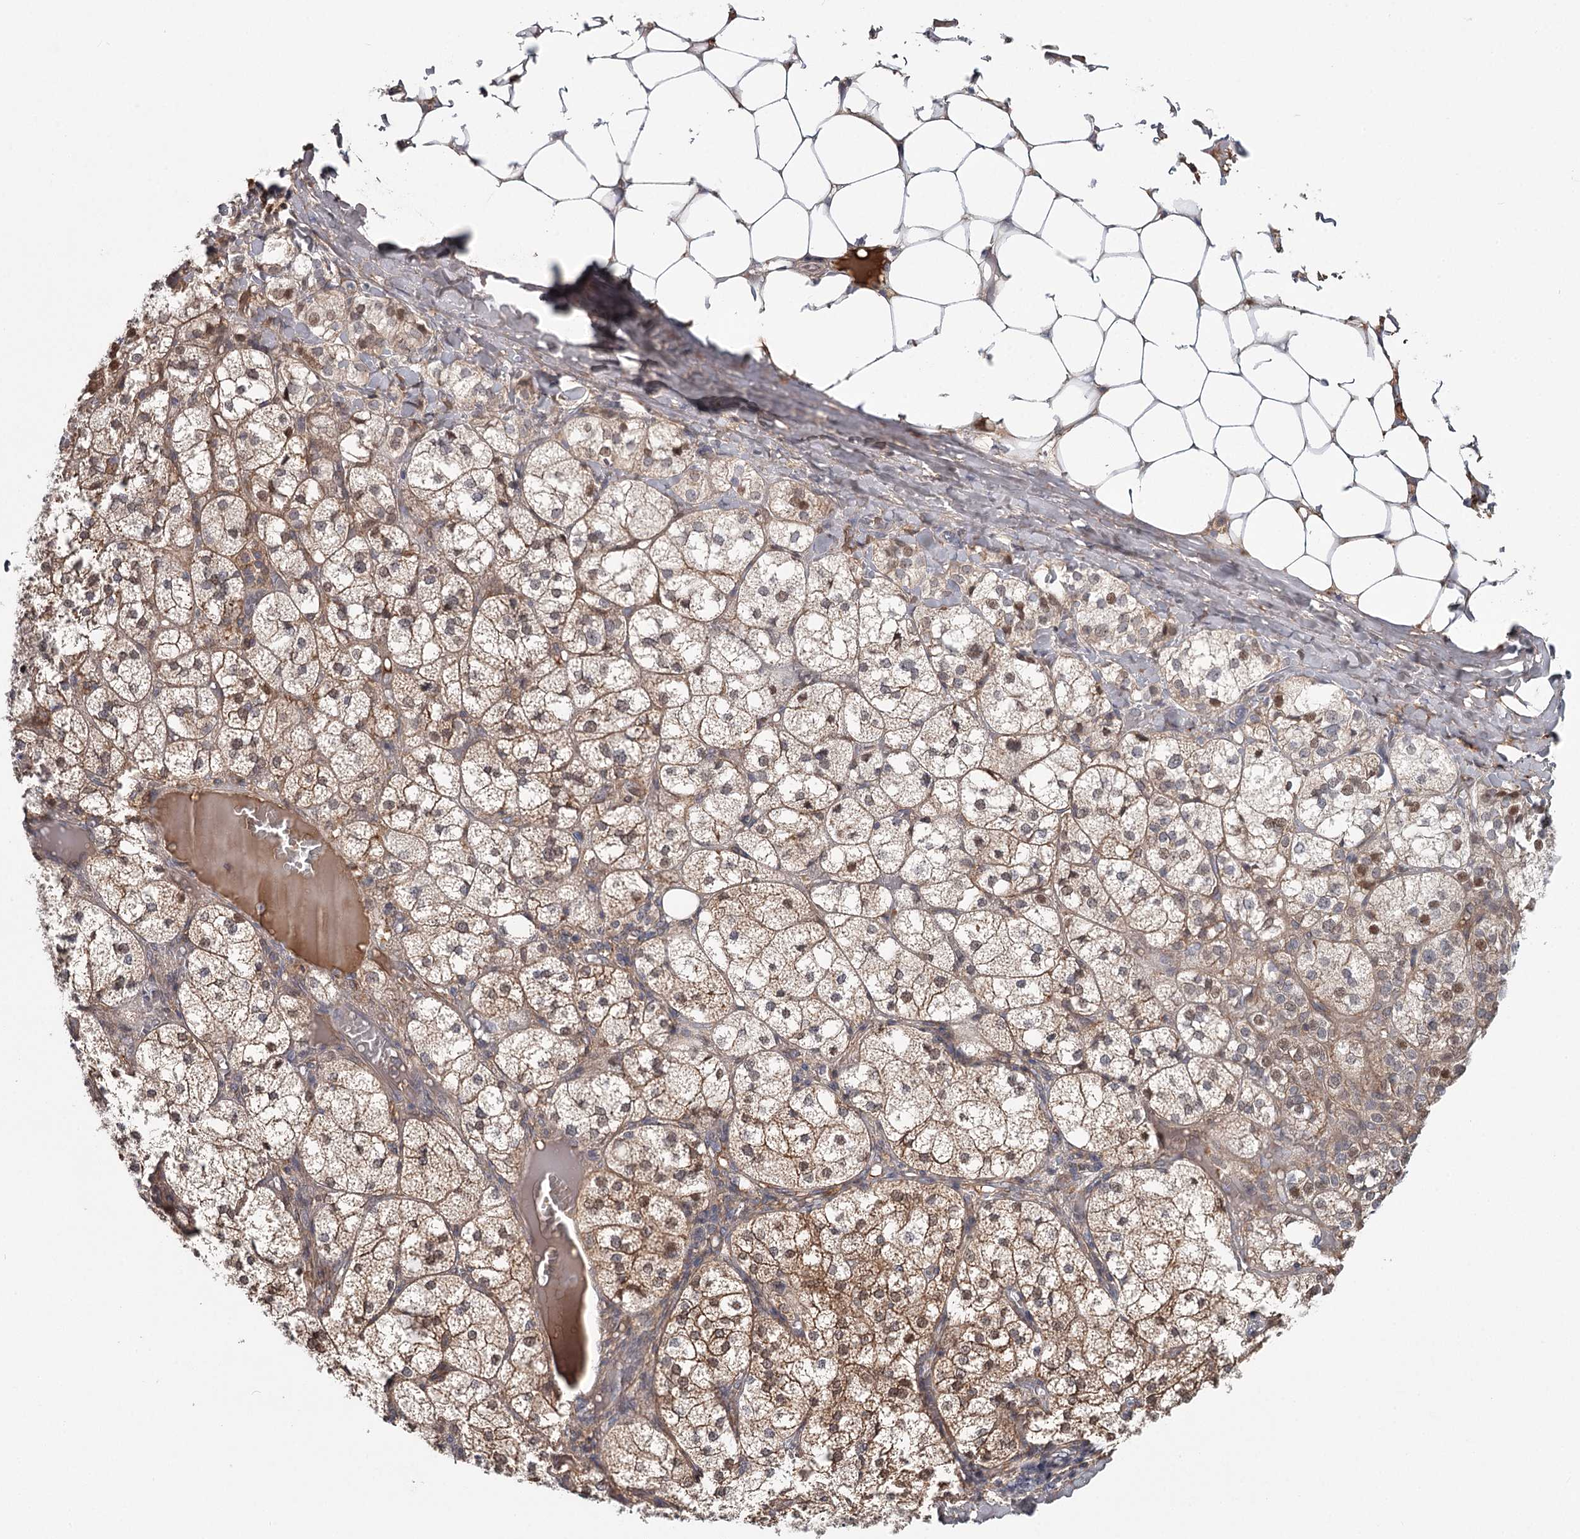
{"staining": {"intensity": "moderate", "quantity": "25%-75%", "location": "cytoplasmic/membranous,nuclear"}, "tissue": "adrenal gland", "cell_type": "Glandular cells", "image_type": "normal", "snomed": [{"axis": "morphology", "description": "Normal tissue, NOS"}, {"axis": "topography", "description": "Adrenal gland"}], "caption": "Protein expression by immunohistochemistry displays moderate cytoplasmic/membranous,nuclear positivity in approximately 25%-75% of glandular cells in benign adrenal gland.", "gene": "DHRS9", "patient": {"sex": "female", "age": 61}}